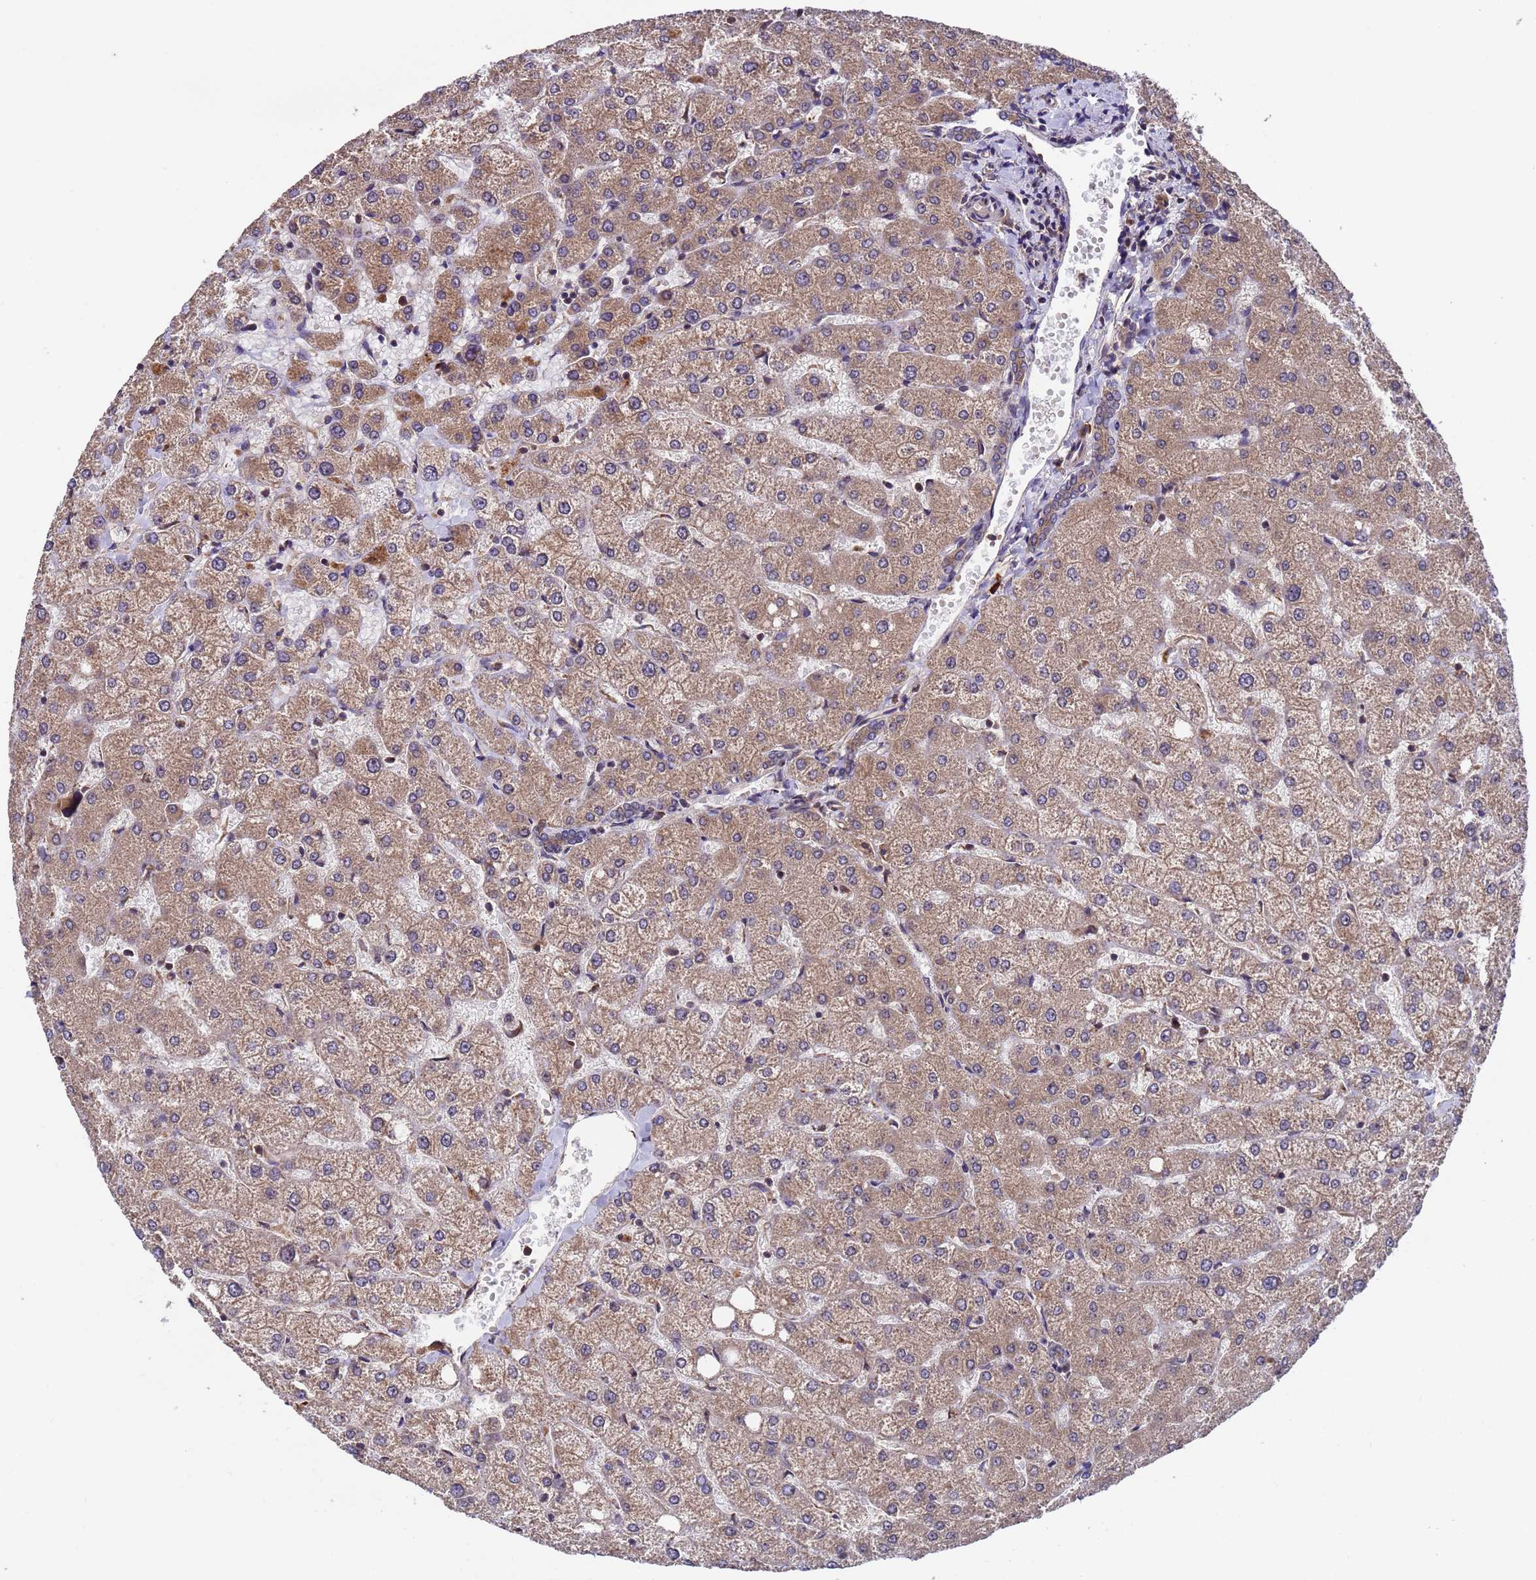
{"staining": {"intensity": "moderate", "quantity": "25%-75%", "location": "cytoplasmic/membranous"}, "tissue": "liver", "cell_type": "Cholangiocytes", "image_type": "normal", "snomed": [{"axis": "morphology", "description": "Normal tissue, NOS"}, {"axis": "topography", "description": "Liver"}], "caption": "Immunohistochemistry (IHC) histopathology image of unremarkable human liver stained for a protein (brown), which reveals medium levels of moderate cytoplasmic/membranous expression in about 25%-75% of cholangiocytes.", "gene": "TSR3", "patient": {"sex": "female", "age": 54}}